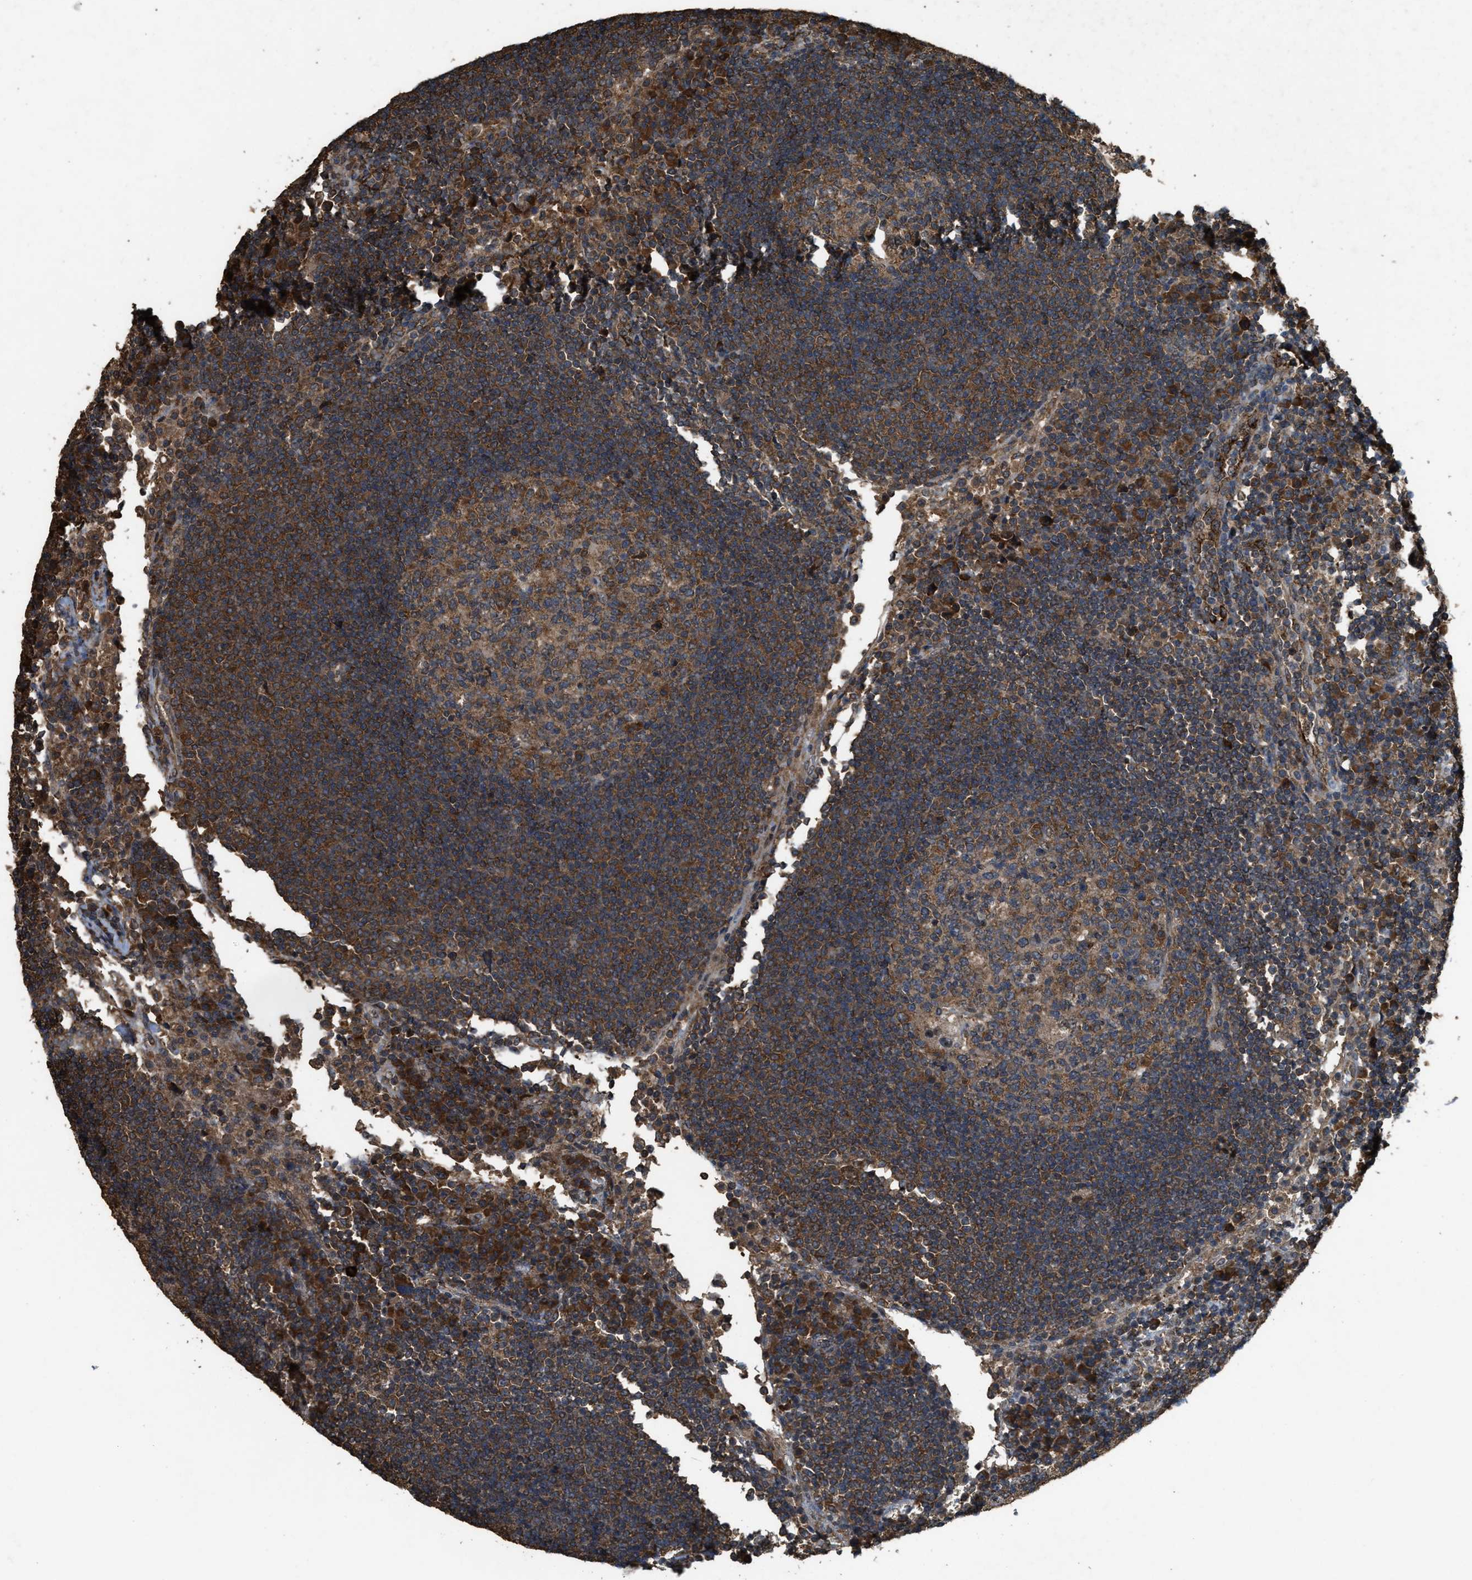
{"staining": {"intensity": "moderate", "quantity": ">75%", "location": "cytoplasmic/membranous"}, "tissue": "lymph node", "cell_type": "Germinal center cells", "image_type": "normal", "snomed": [{"axis": "morphology", "description": "Normal tissue, NOS"}, {"axis": "topography", "description": "Lymph node"}], "caption": "Immunohistochemical staining of benign lymph node displays moderate cytoplasmic/membranous protein positivity in approximately >75% of germinal center cells. (brown staining indicates protein expression, while blue staining denotes nuclei).", "gene": "ARHGEF5", "patient": {"sex": "female", "age": 53}}